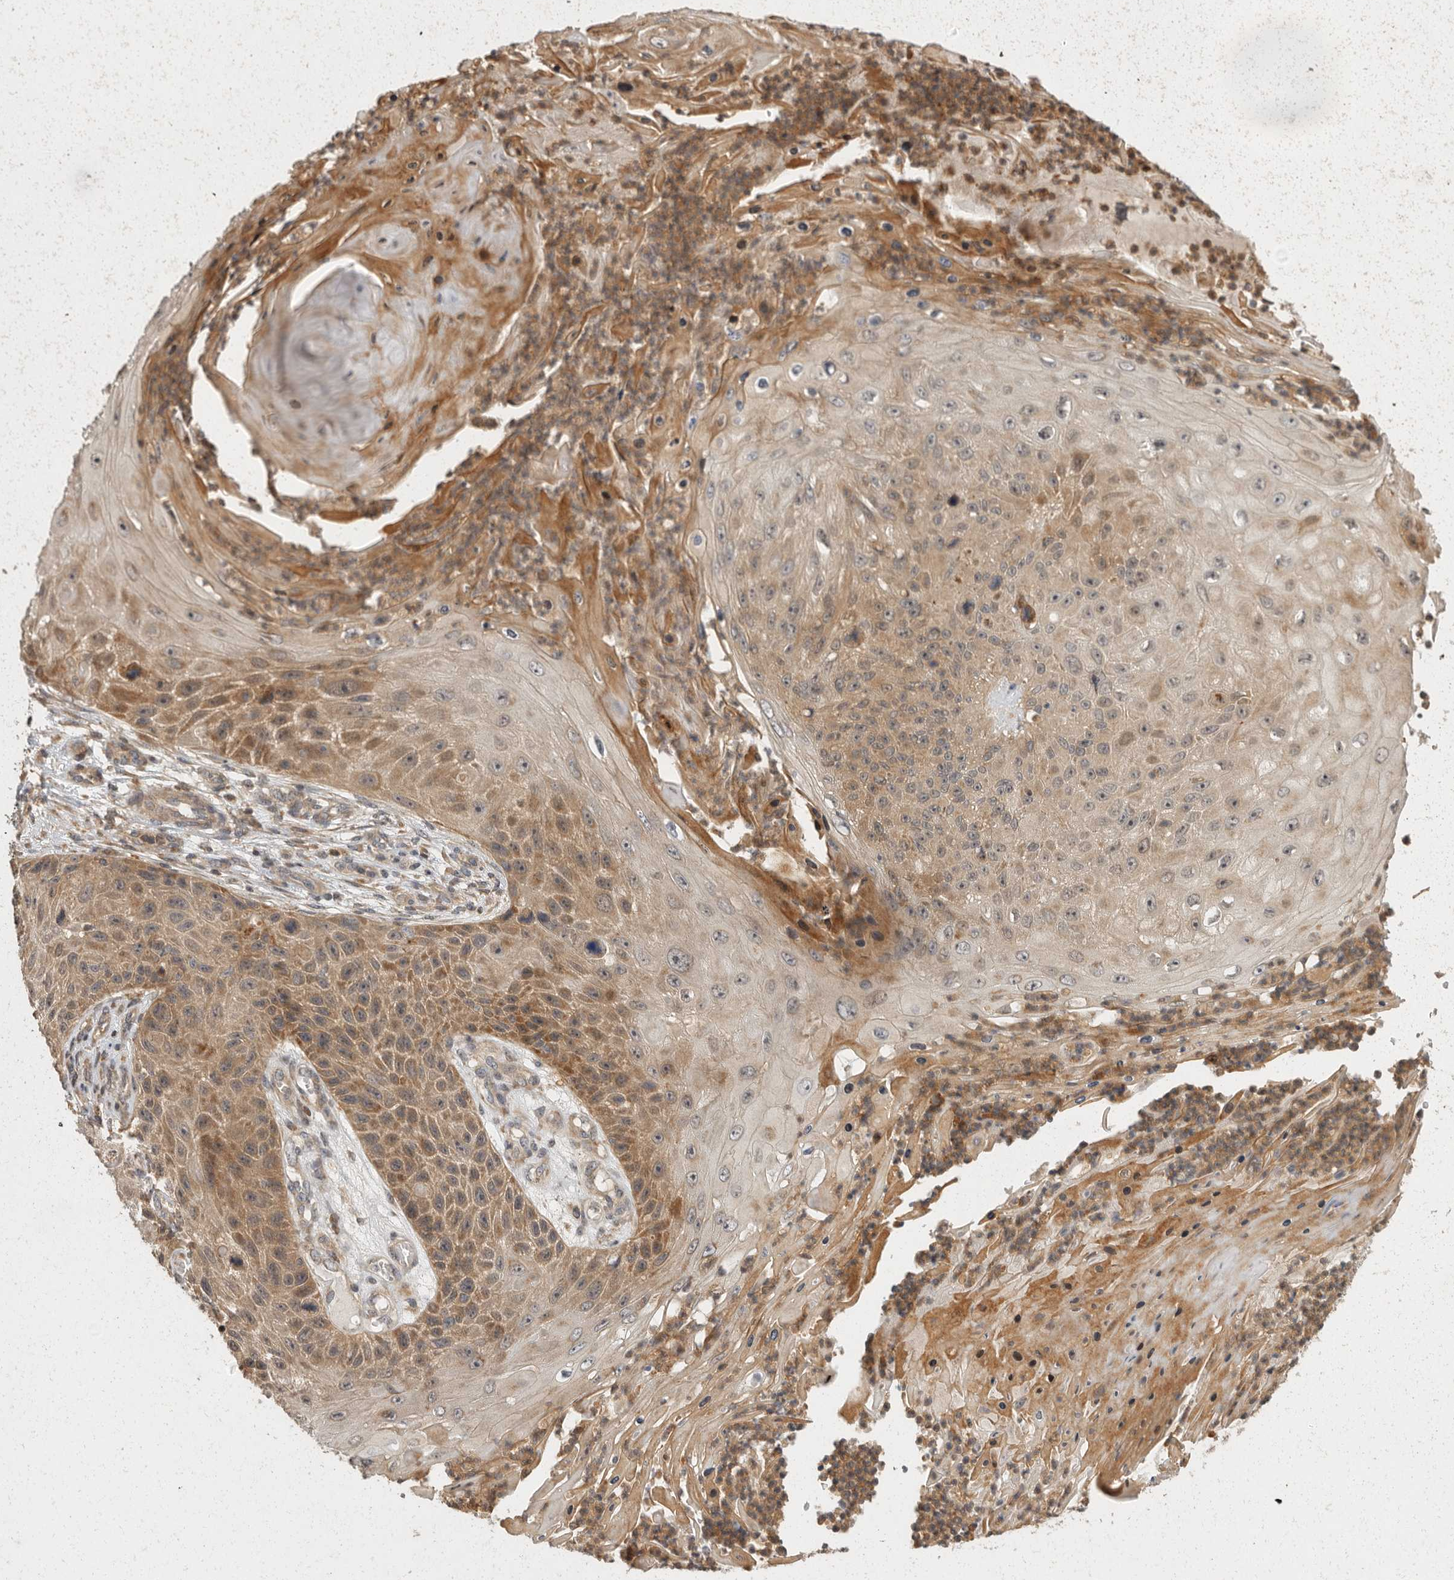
{"staining": {"intensity": "moderate", "quantity": ">75%", "location": "cytoplasmic/membranous"}, "tissue": "skin cancer", "cell_type": "Tumor cells", "image_type": "cancer", "snomed": [{"axis": "morphology", "description": "Squamous cell carcinoma, NOS"}, {"axis": "topography", "description": "Skin"}], "caption": "There is medium levels of moderate cytoplasmic/membranous positivity in tumor cells of squamous cell carcinoma (skin), as demonstrated by immunohistochemical staining (brown color).", "gene": "SWT1", "patient": {"sex": "female", "age": 88}}